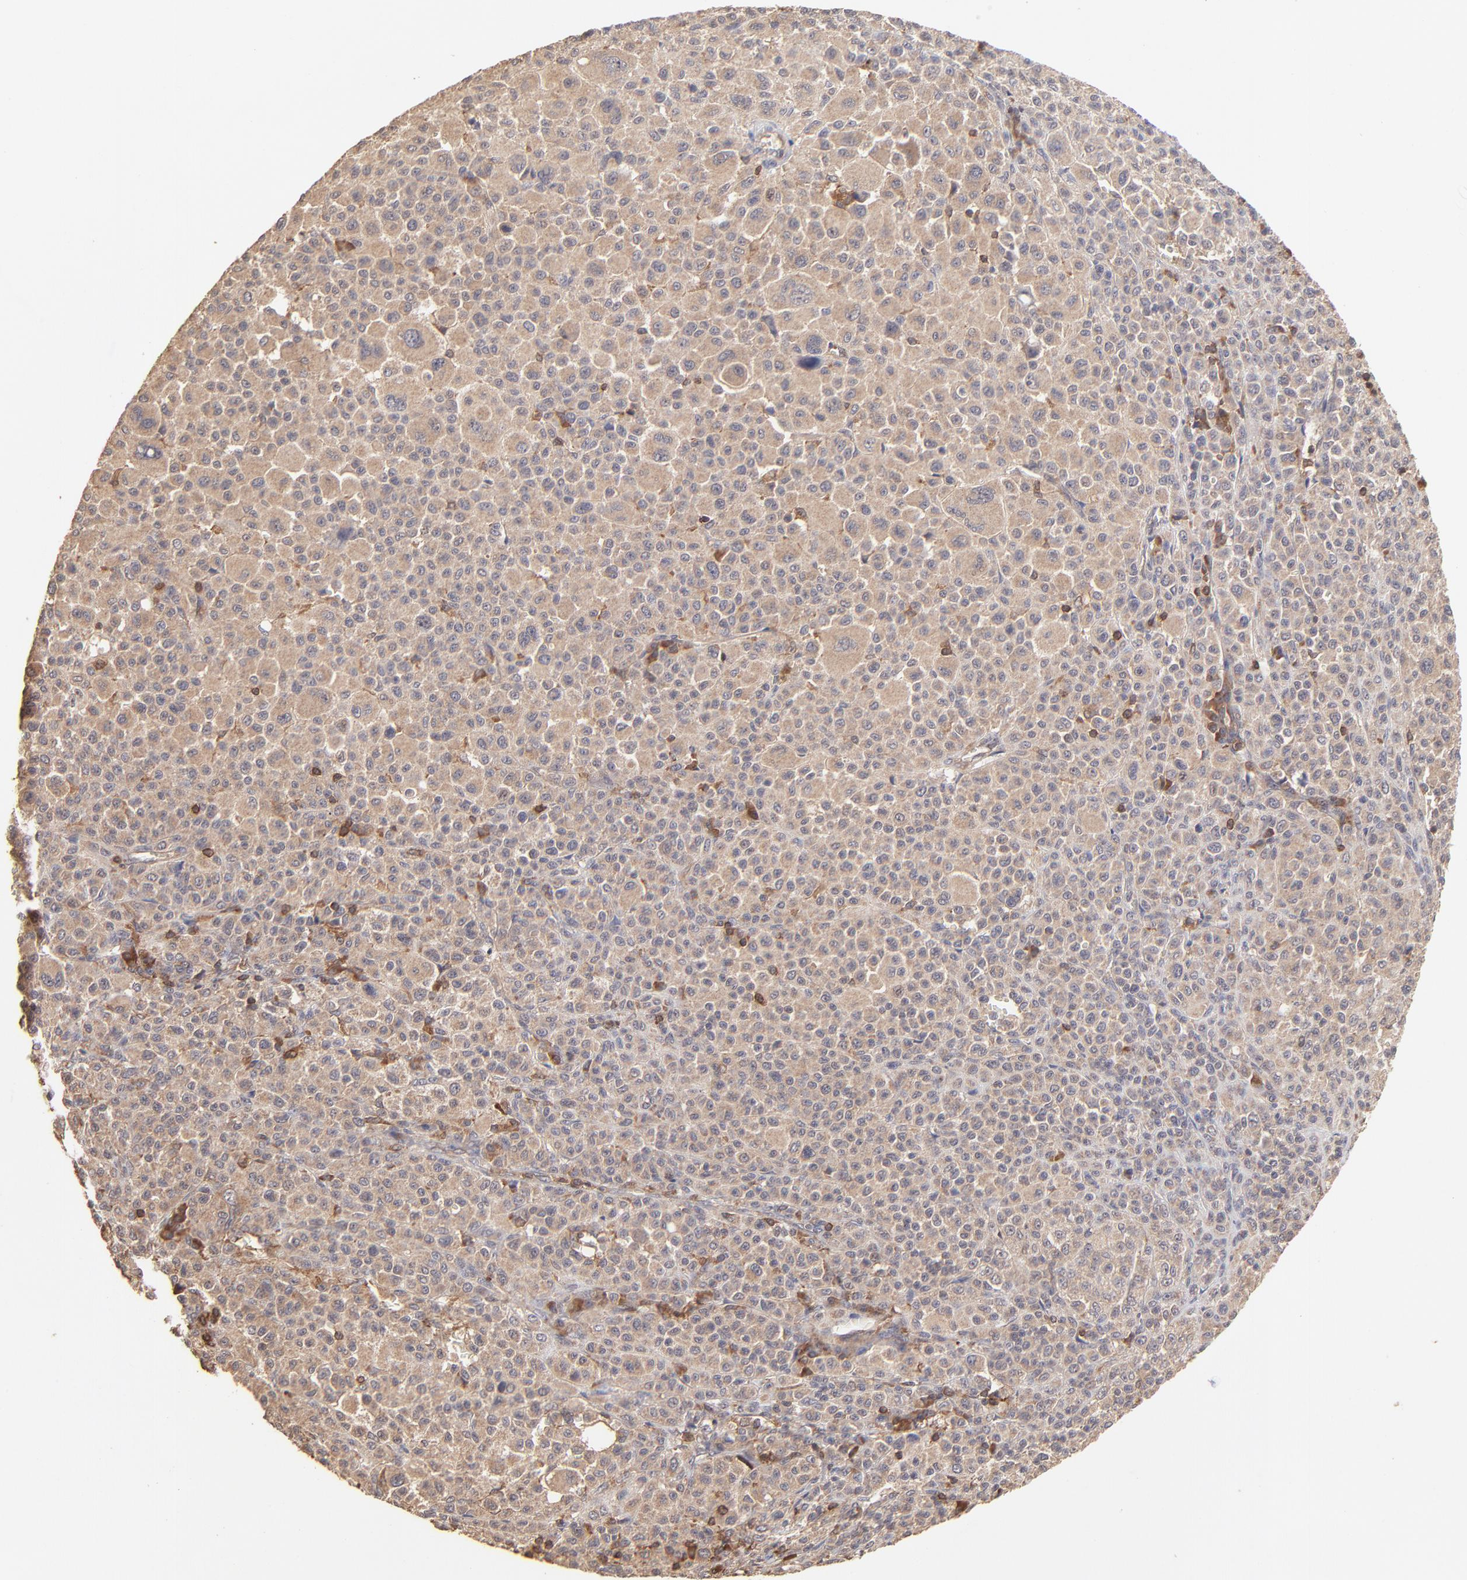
{"staining": {"intensity": "moderate", "quantity": ">75%", "location": "cytoplasmic/membranous"}, "tissue": "melanoma", "cell_type": "Tumor cells", "image_type": "cancer", "snomed": [{"axis": "morphology", "description": "Malignant melanoma, Metastatic site"}, {"axis": "topography", "description": "Skin"}], "caption": "This is a histology image of immunohistochemistry (IHC) staining of malignant melanoma (metastatic site), which shows moderate staining in the cytoplasmic/membranous of tumor cells.", "gene": "STON2", "patient": {"sex": "female", "age": 74}}